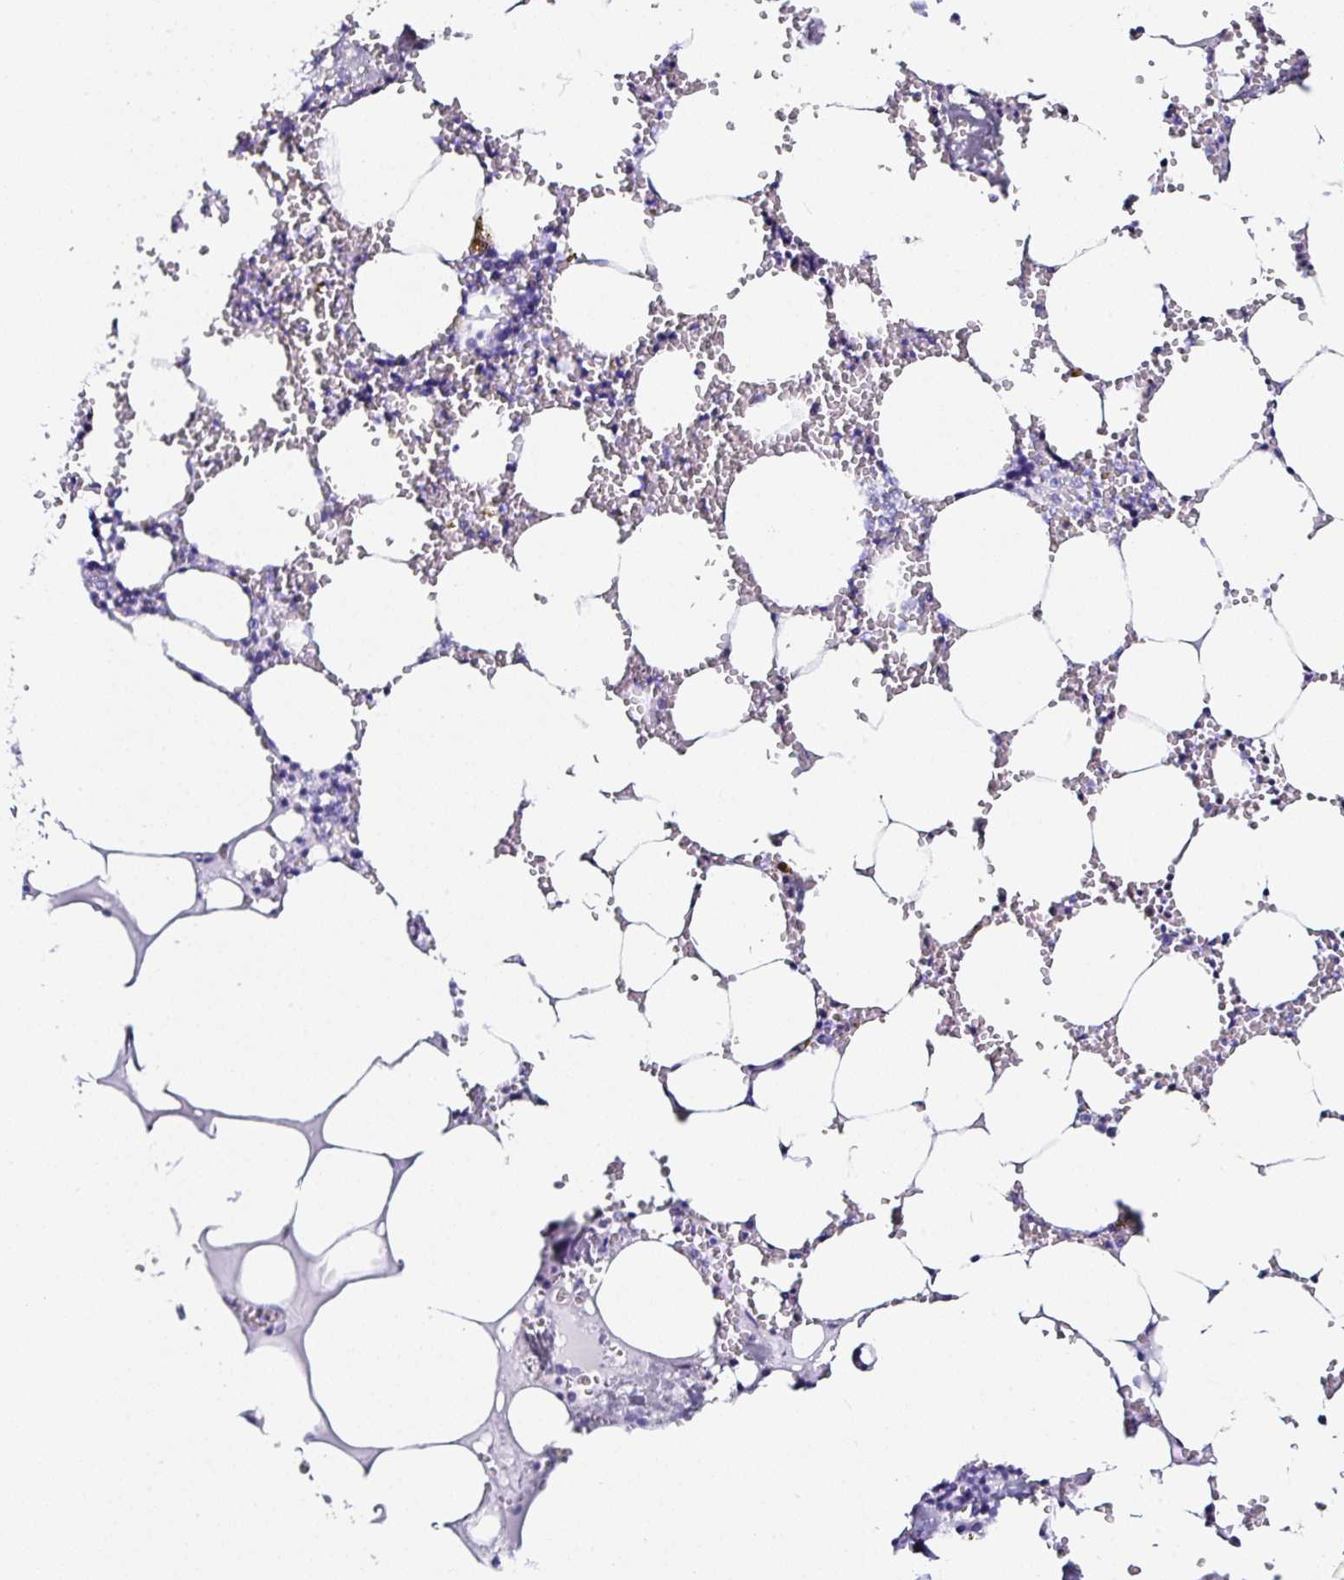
{"staining": {"intensity": "negative", "quantity": "none", "location": "none"}, "tissue": "bone marrow", "cell_type": "Hematopoietic cells", "image_type": "normal", "snomed": [{"axis": "morphology", "description": "Normal tissue, NOS"}, {"axis": "topography", "description": "Bone marrow"}], "caption": "This is an immunohistochemistry histopathology image of normal human bone marrow. There is no expression in hematopoietic cells.", "gene": "TMPRSS11E", "patient": {"sex": "male", "age": 54}}